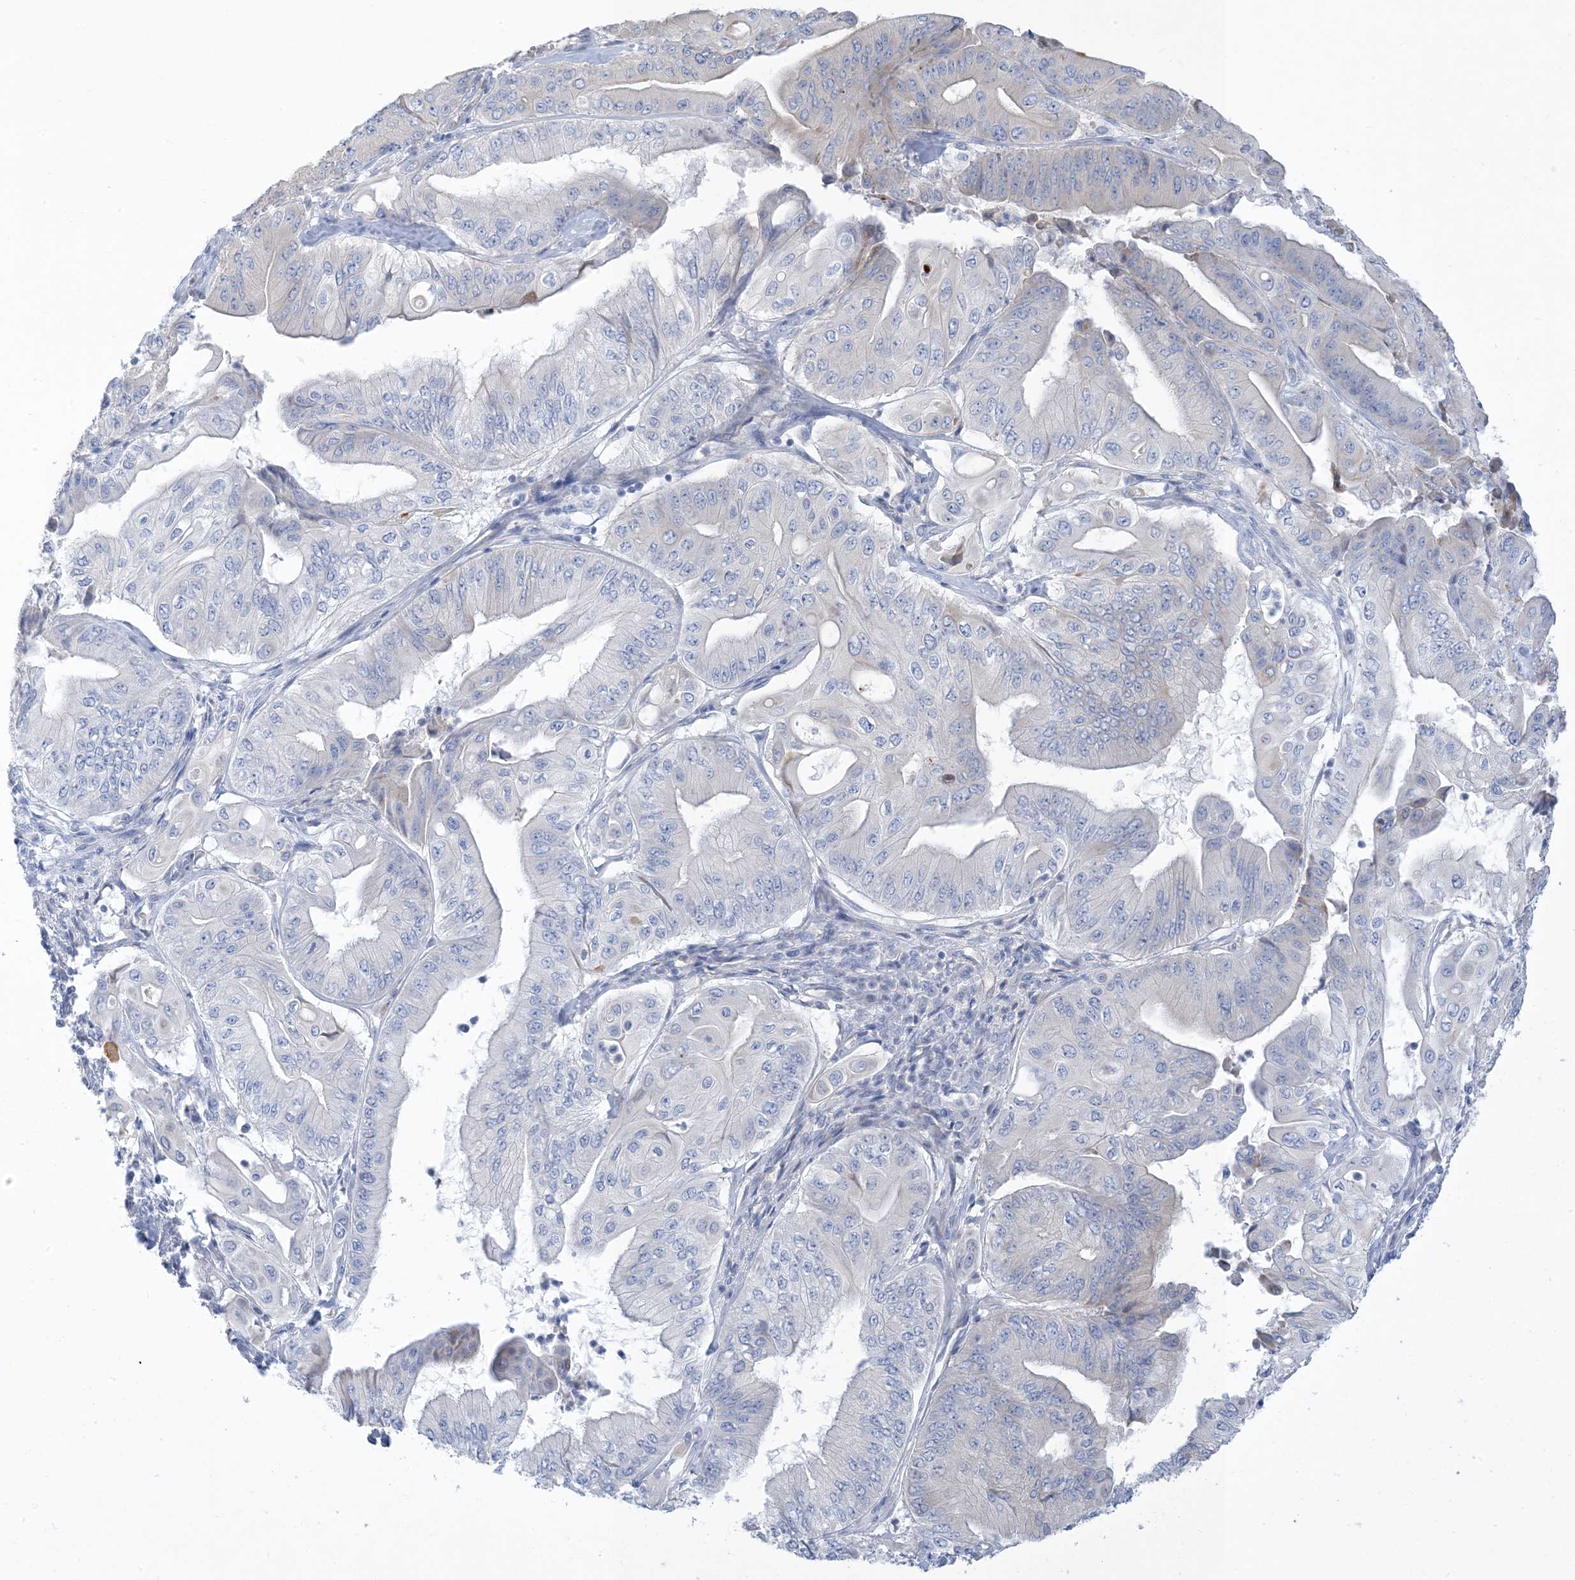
{"staining": {"intensity": "negative", "quantity": "none", "location": "none"}, "tissue": "pancreatic cancer", "cell_type": "Tumor cells", "image_type": "cancer", "snomed": [{"axis": "morphology", "description": "Adenocarcinoma, NOS"}, {"axis": "topography", "description": "Pancreas"}], "caption": "A photomicrograph of human adenocarcinoma (pancreatic) is negative for staining in tumor cells.", "gene": "XIRP2", "patient": {"sex": "female", "age": 77}}